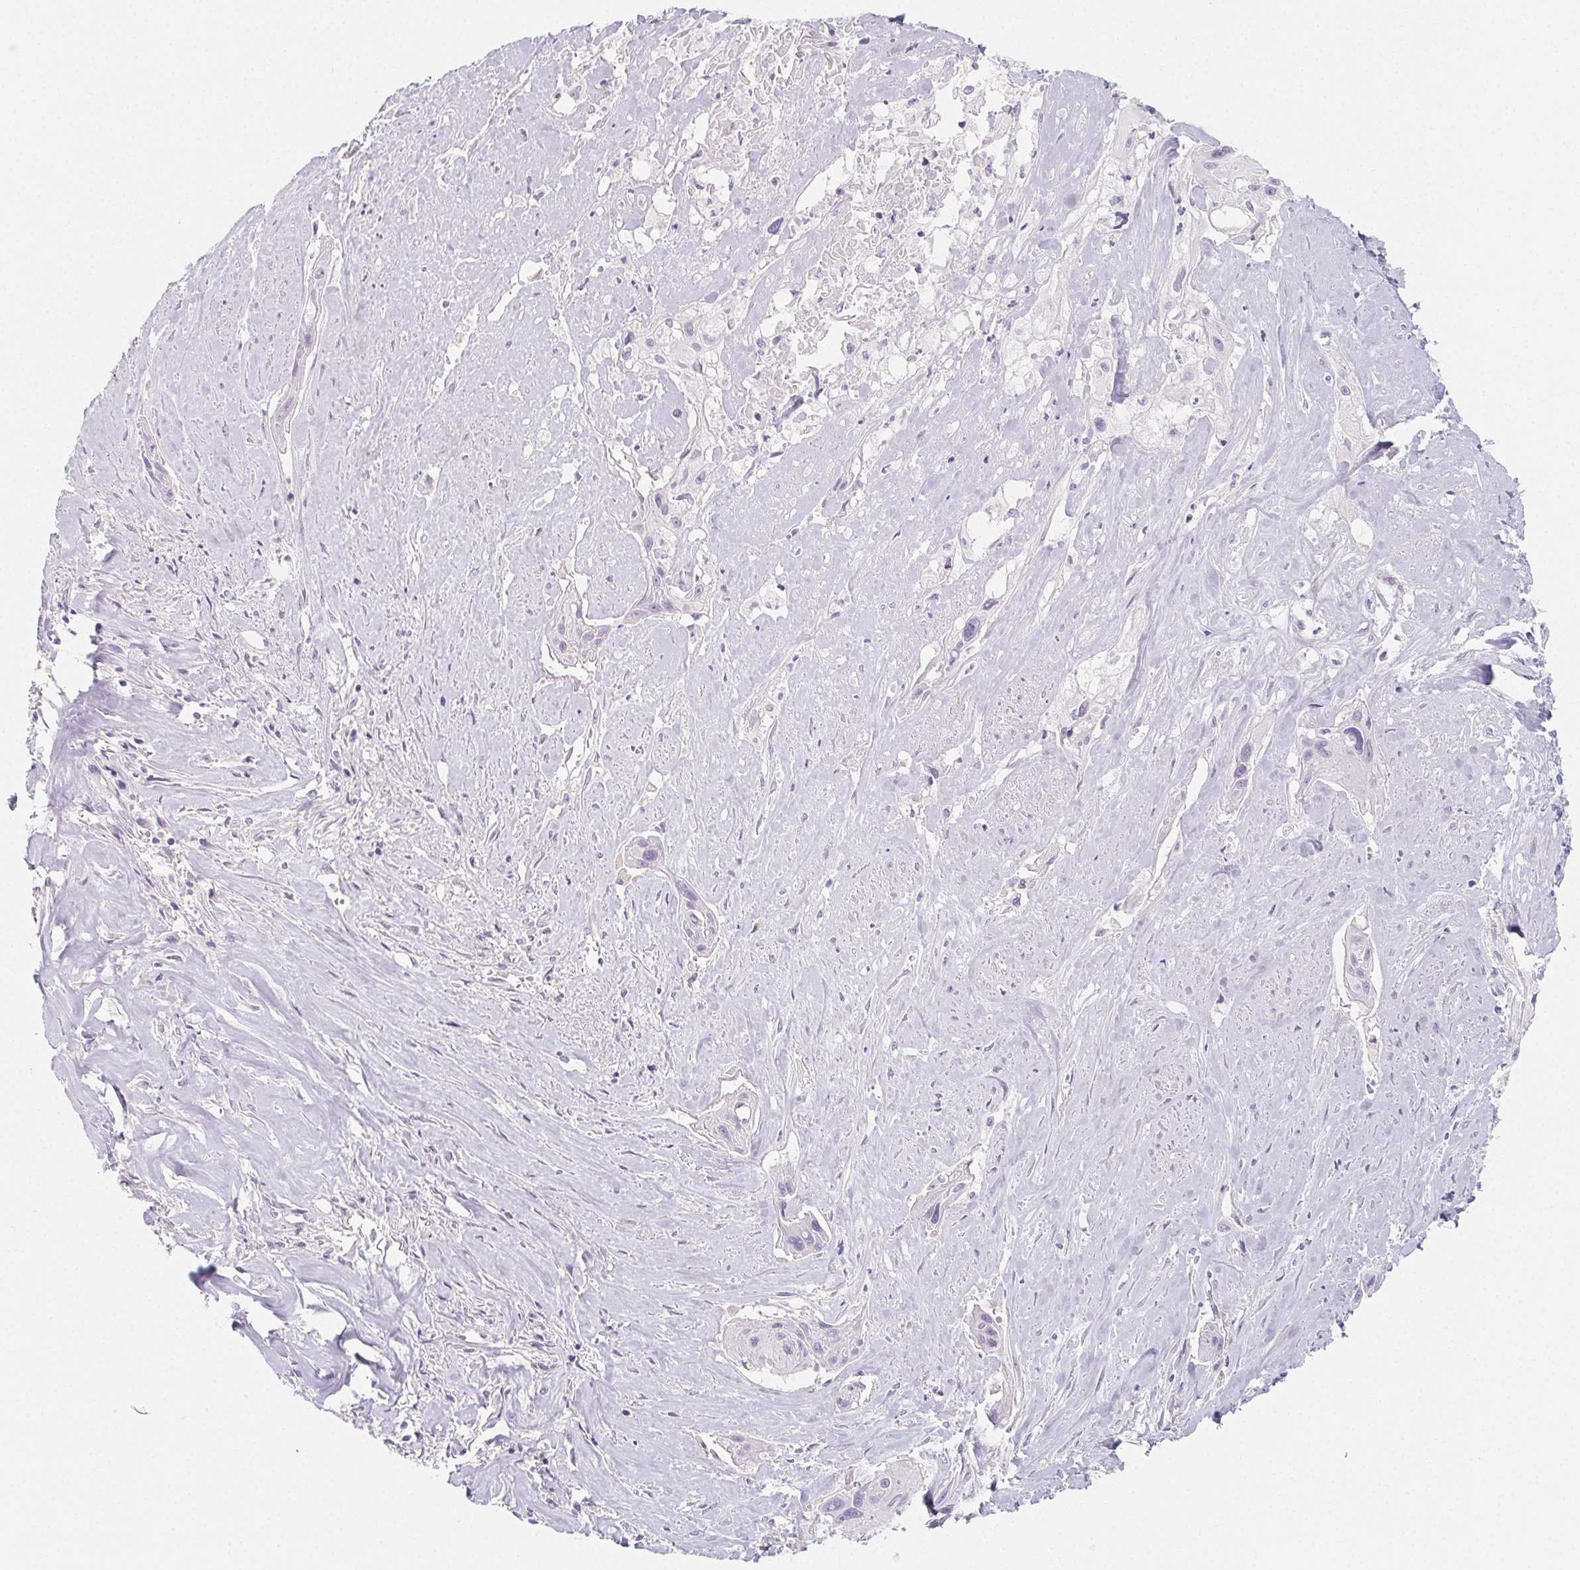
{"staining": {"intensity": "negative", "quantity": "none", "location": "none"}, "tissue": "cervical cancer", "cell_type": "Tumor cells", "image_type": "cancer", "snomed": [{"axis": "morphology", "description": "Squamous cell carcinoma, NOS"}, {"axis": "topography", "description": "Cervix"}], "caption": "Immunohistochemistry of human cervical squamous cell carcinoma displays no staining in tumor cells.", "gene": "GLIPR1L1", "patient": {"sex": "female", "age": 49}}